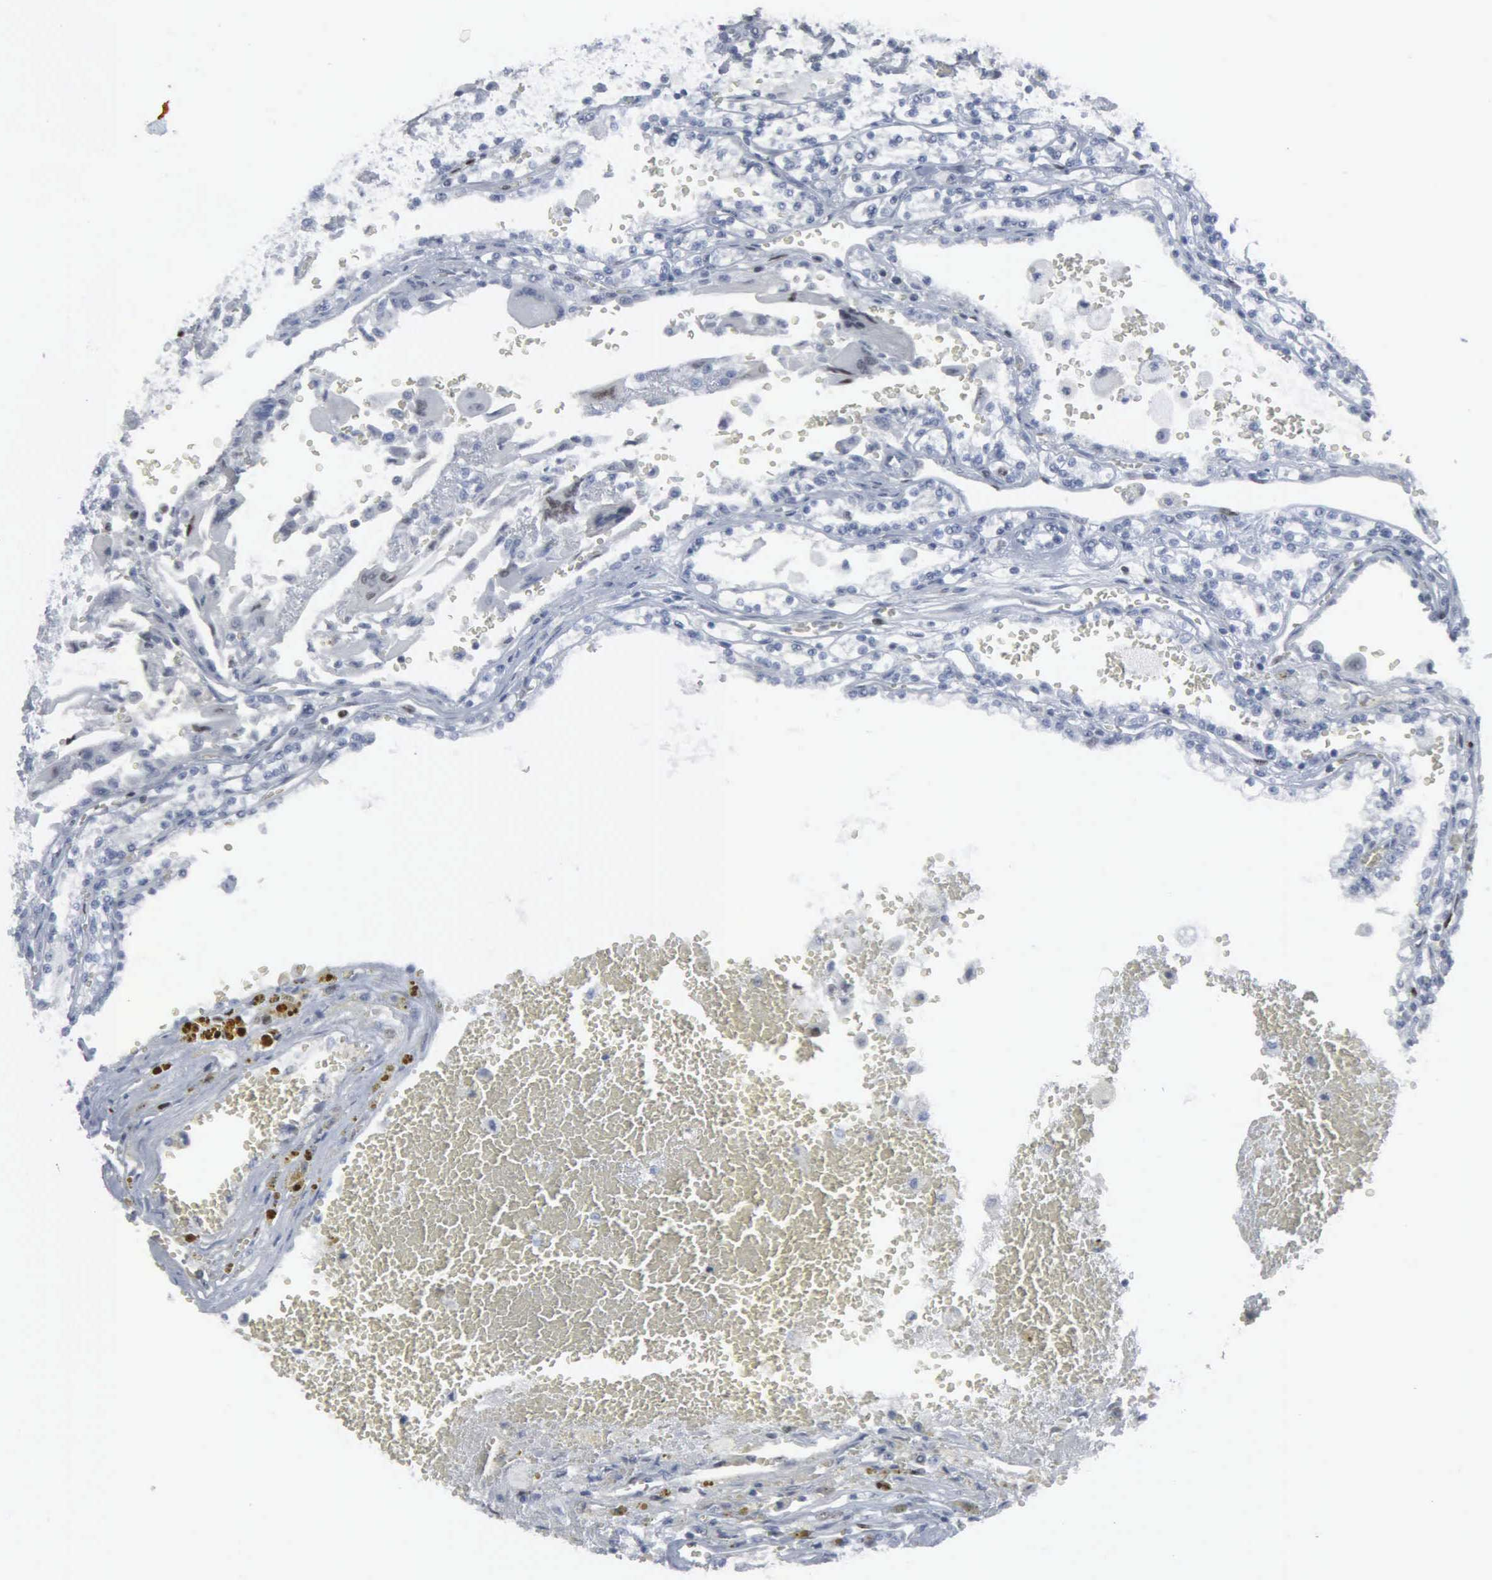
{"staining": {"intensity": "negative", "quantity": "none", "location": "none"}, "tissue": "renal cancer", "cell_type": "Tumor cells", "image_type": "cancer", "snomed": [{"axis": "morphology", "description": "Adenocarcinoma, NOS"}, {"axis": "topography", "description": "Kidney"}], "caption": "Micrograph shows no protein positivity in tumor cells of renal cancer tissue. Brightfield microscopy of immunohistochemistry stained with DAB (brown) and hematoxylin (blue), captured at high magnification.", "gene": "CCND3", "patient": {"sex": "female", "age": 56}}